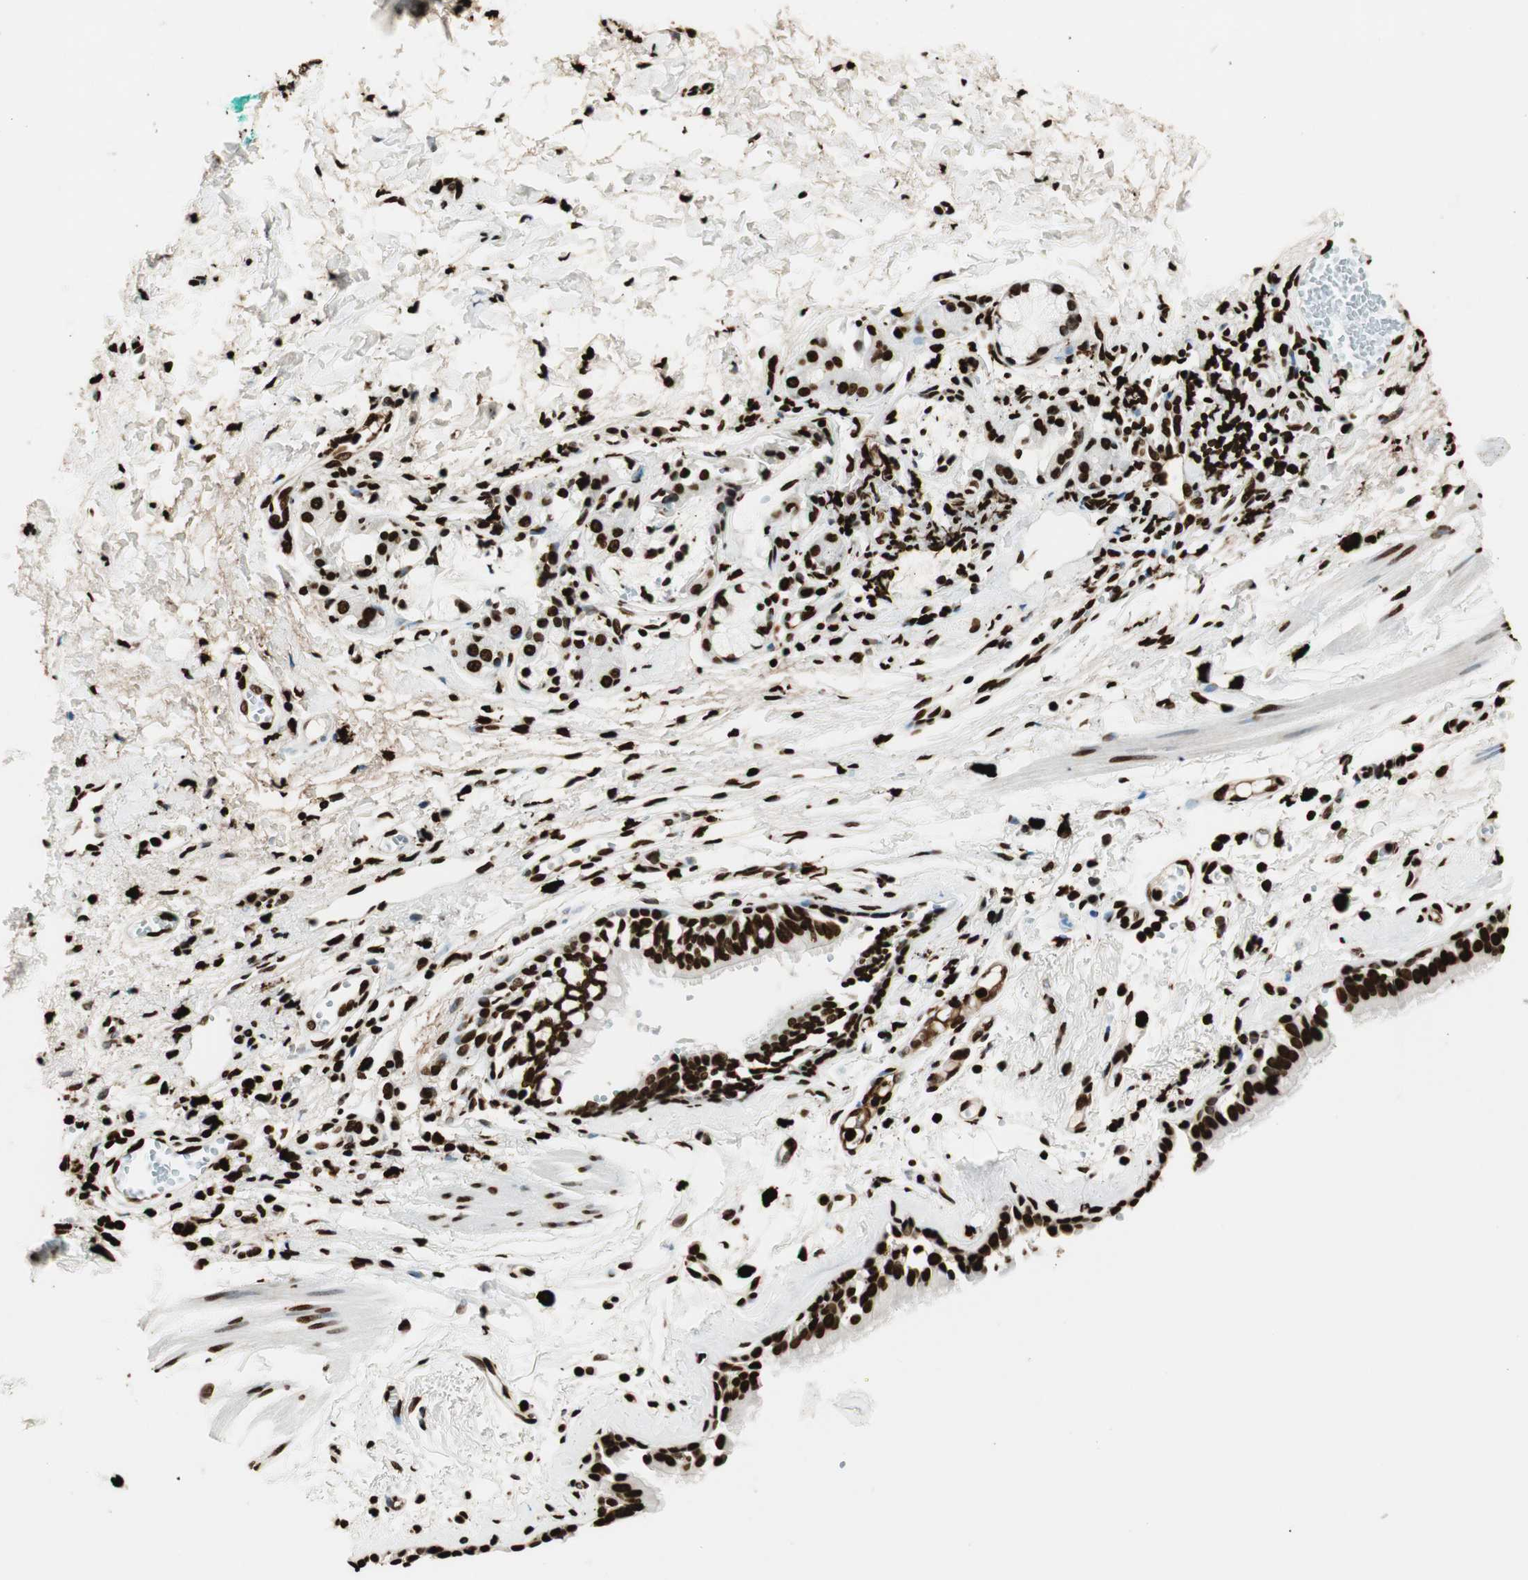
{"staining": {"intensity": "strong", "quantity": ">75%", "location": "nuclear"}, "tissue": "bronchus", "cell_type": "Respiratory epithelial cells", "image_type": "normal", "snomed": [{"axis": "morphology", "description": "Normal tissue, NOS"}, {"axis": "topography", "description": "Bronchus"}, {"axis": "topography", "description": "Lung"}], "caption": "Benign bronchus was stained to show a protein in brown. There is high levels of strong nuclear positivity in about >75% of respiratory epithelial cells. (Brightfield microscopy of DAB IHC at high magnification).", "gene": "GLI2", "patient": {"sex": "female", "age": 56}}